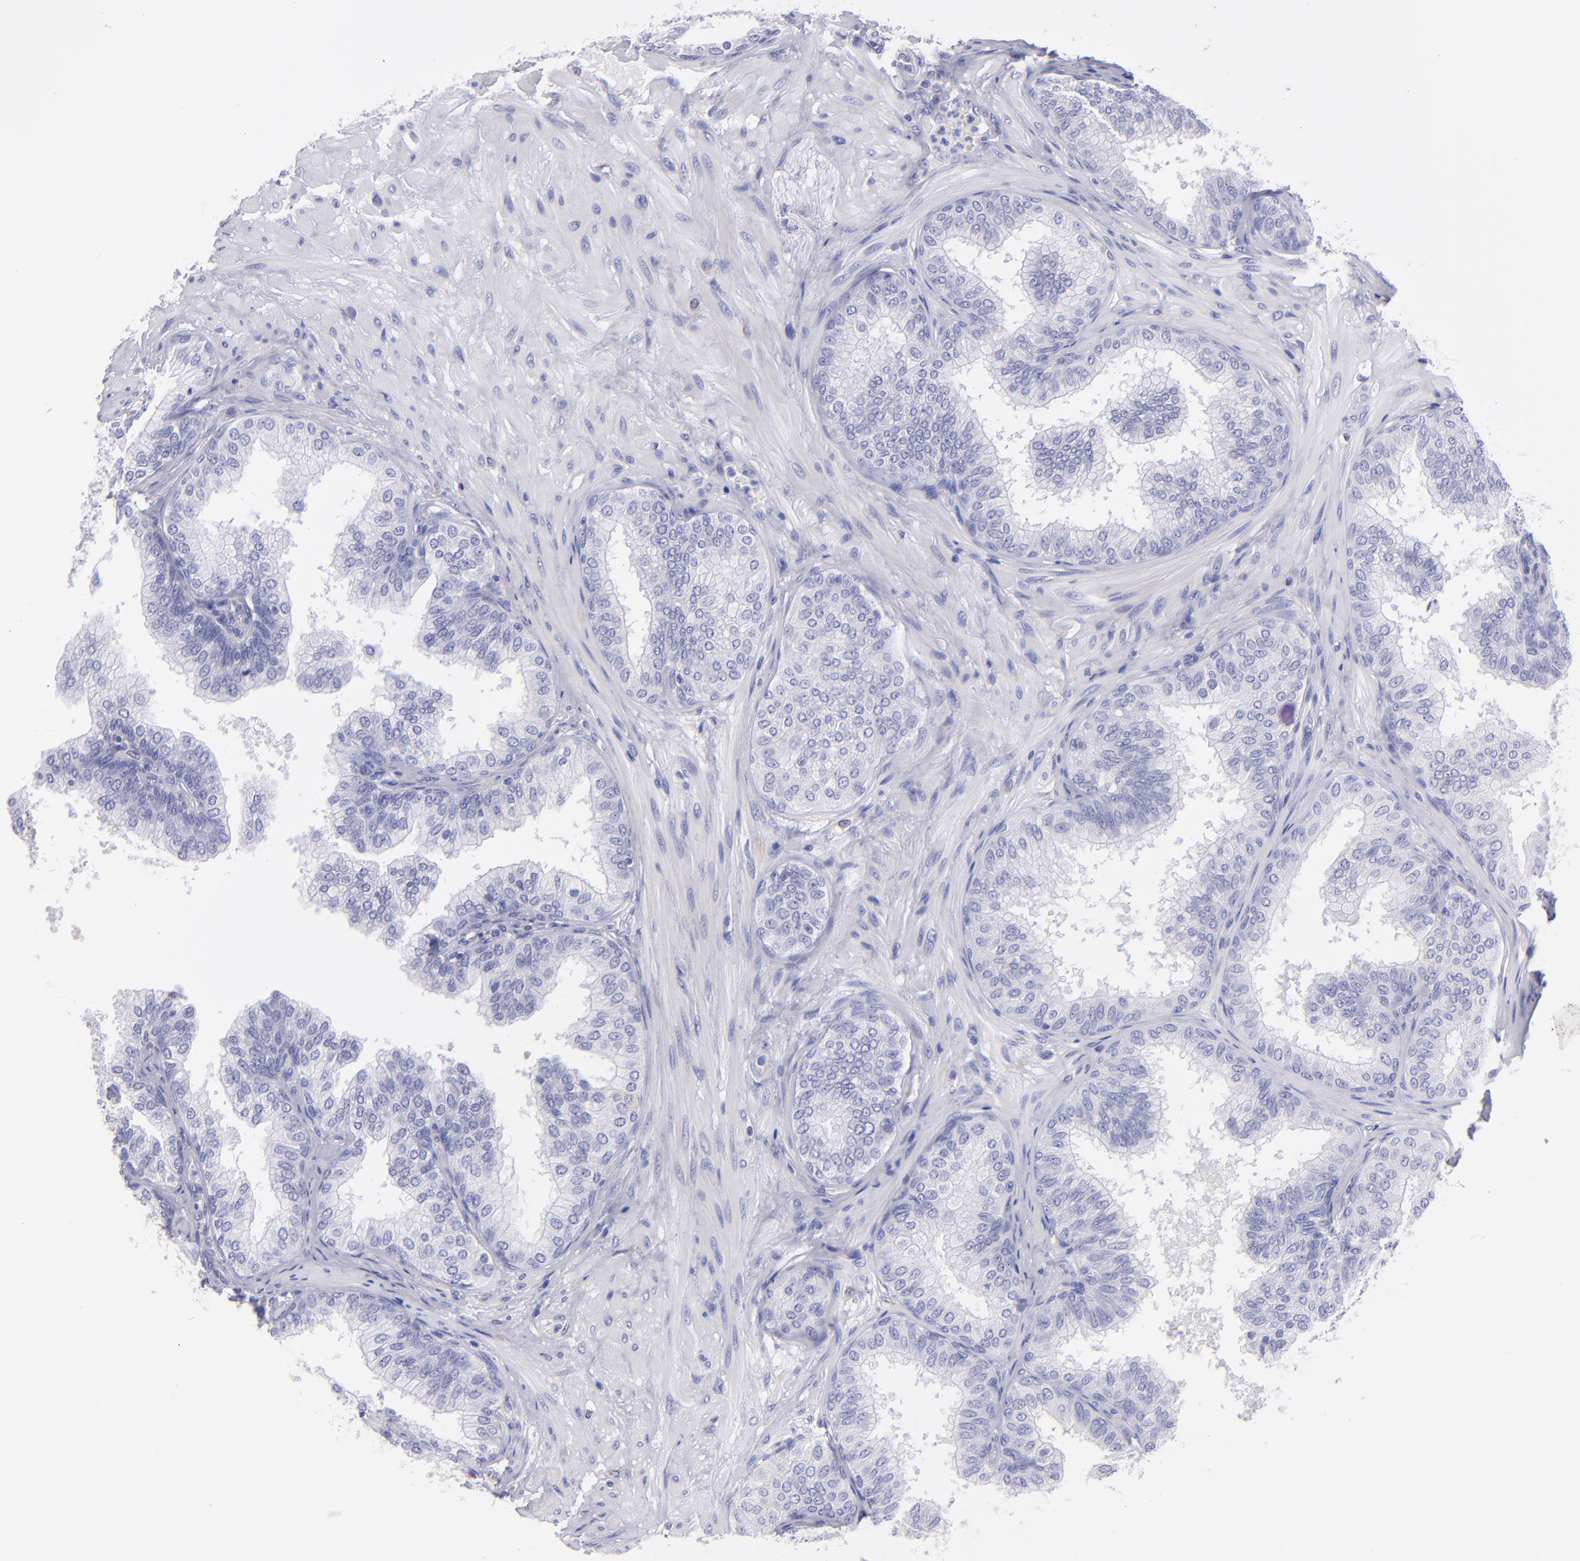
{"staining": {"intensity": "negative", "quantity": "none", "location": "none"}, "tissue": "prostate", "cell_type": "Glandular cells", "image_type": "normal", "snomed": [{"axis": "morphology", "description": "Normal tissue, NOS"}, {"axis": "topography", "description": "Prostate"}], "caption": "The IHC micrograph has no significant positivity in glandular cells of prostate. (DAB (3,3'-diaminobenzidine) immunohistochemistry, high magnification).", "gene": "TG", "patient": {"sex": "male", "age": 60}}